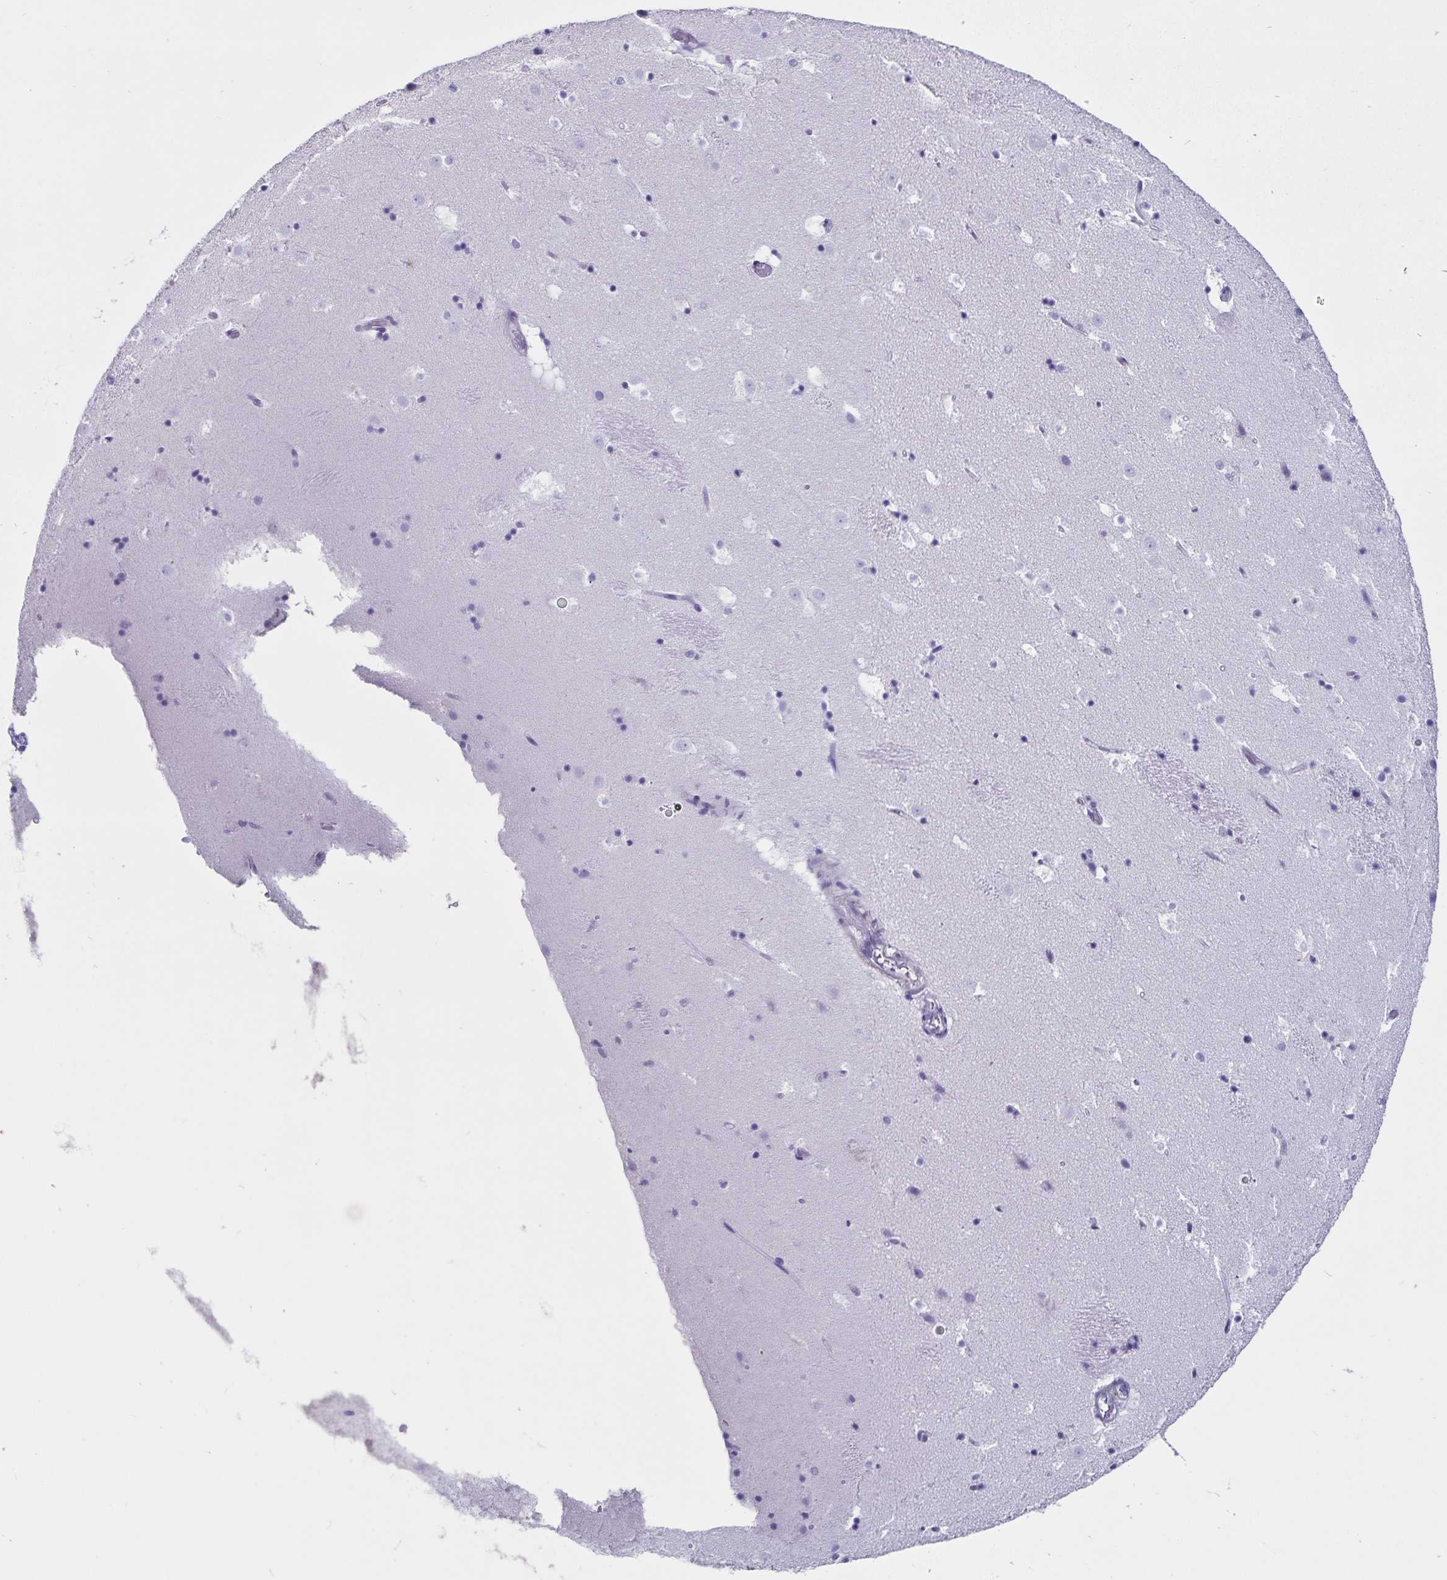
{"staining": {"intensity": "negative", "quantity": "none", "location": "none"}, "tissue": "caudate", "cell_type": "Glial cells", "image_type": "normal", "snomed": [{"axis": "morphology", "description": "Normal tissue, NOS"}, {"axis": "topography", "description": "Lateral ventricle wall"}], "caption": "This is an immunohistochemistry photomicrograph of normal human caudate. There is no expression in glial cells.", "gene": "GPR137", "patient": {"sex": "male", "age": 37}}